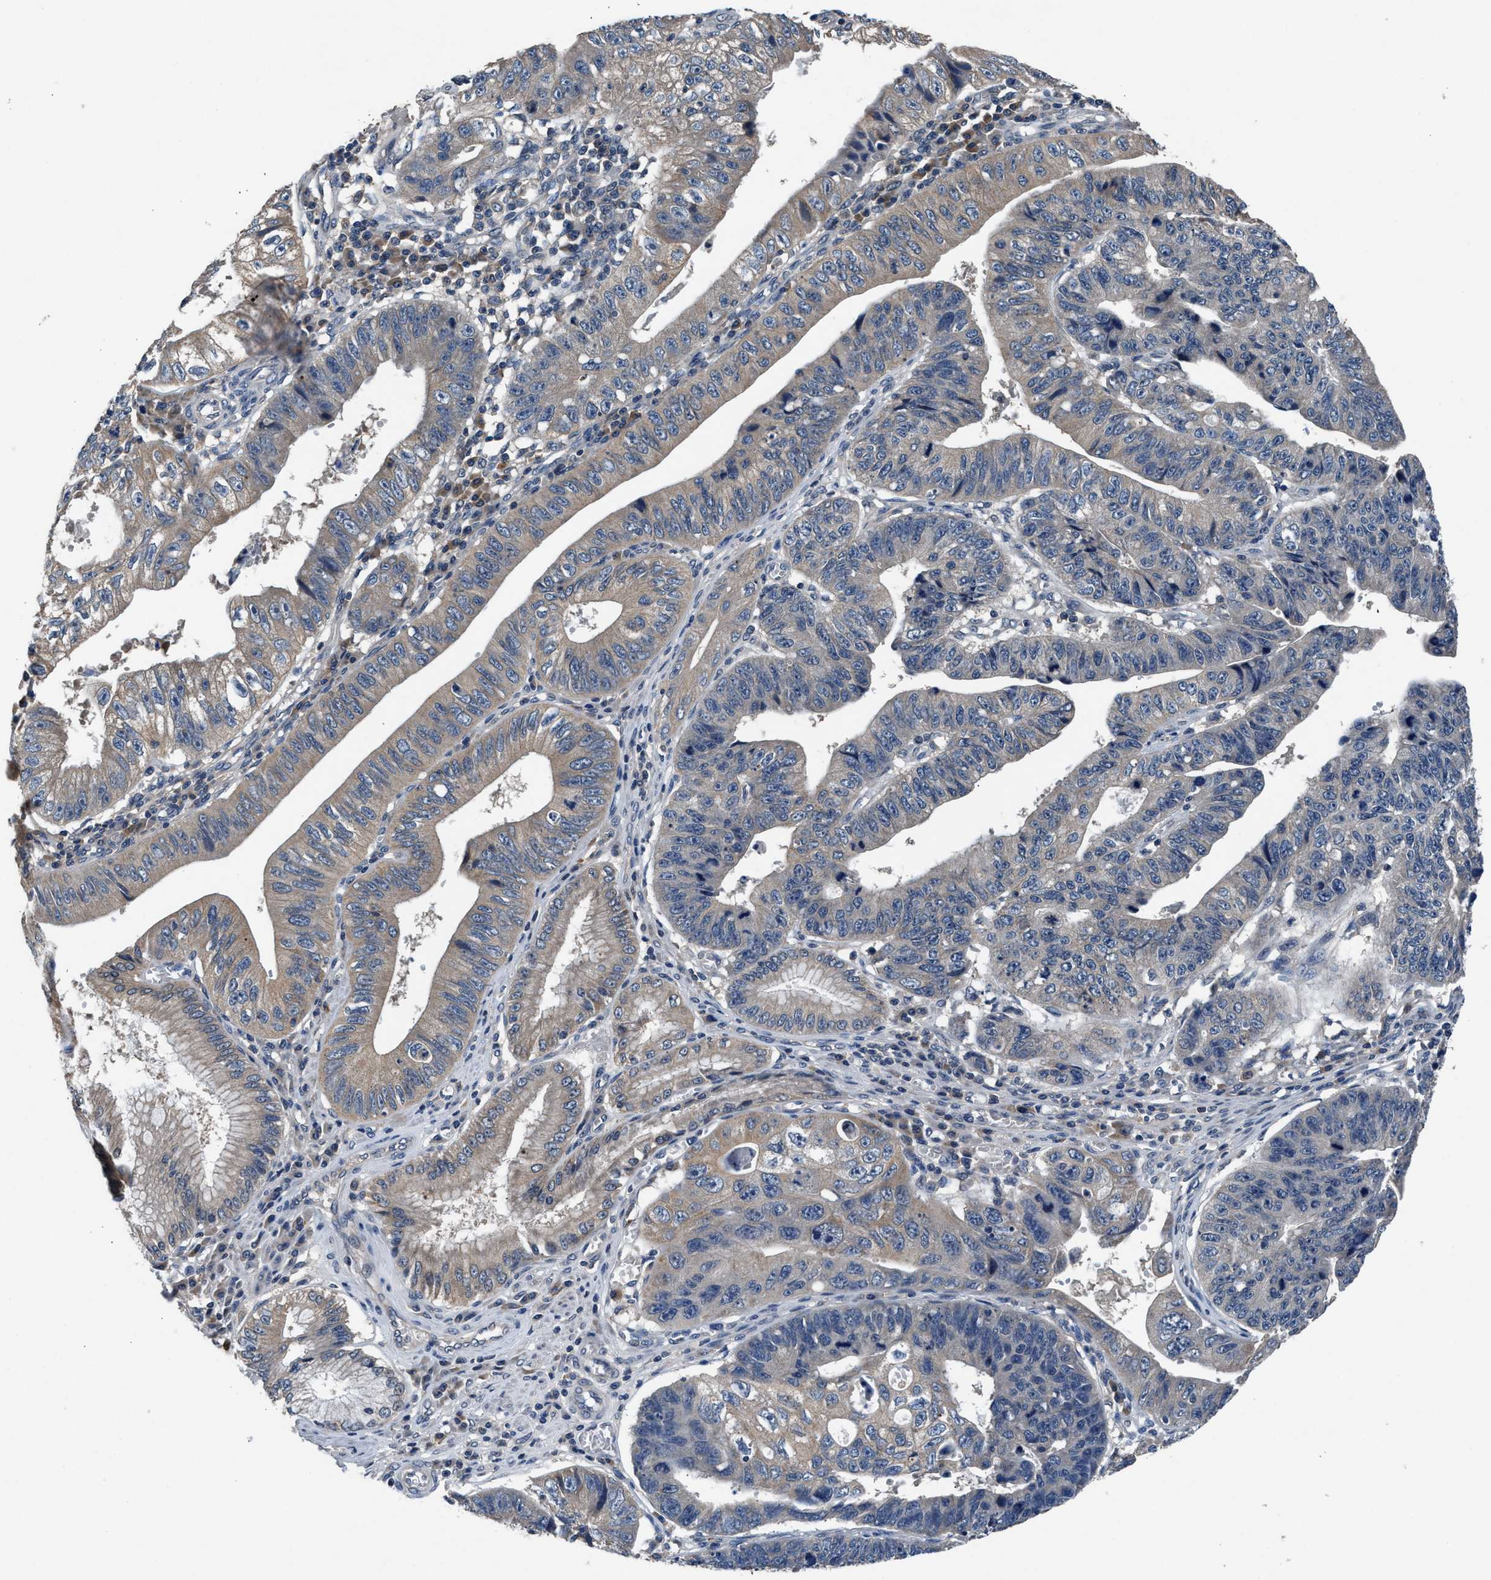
{"staining": {"intensity": "weak", "quantity": "<25%", "location": "cytoplasmic/membranous"}, "tissue": "stomach cancer", "cell_type": "Tumor cells", "image_type": "cancer", "snomed": [{"axis": "morphology", "description": "Adenocarcinoma, NOS"}, {"axis": "topography", "description": "Stomach"}], "caption": "This is an IHC image of stomach adenocarcinoma. There is no positivity in tumor cells.", "gene": "PRXL2C", "patient": {"sex": "male", "age": 59}}